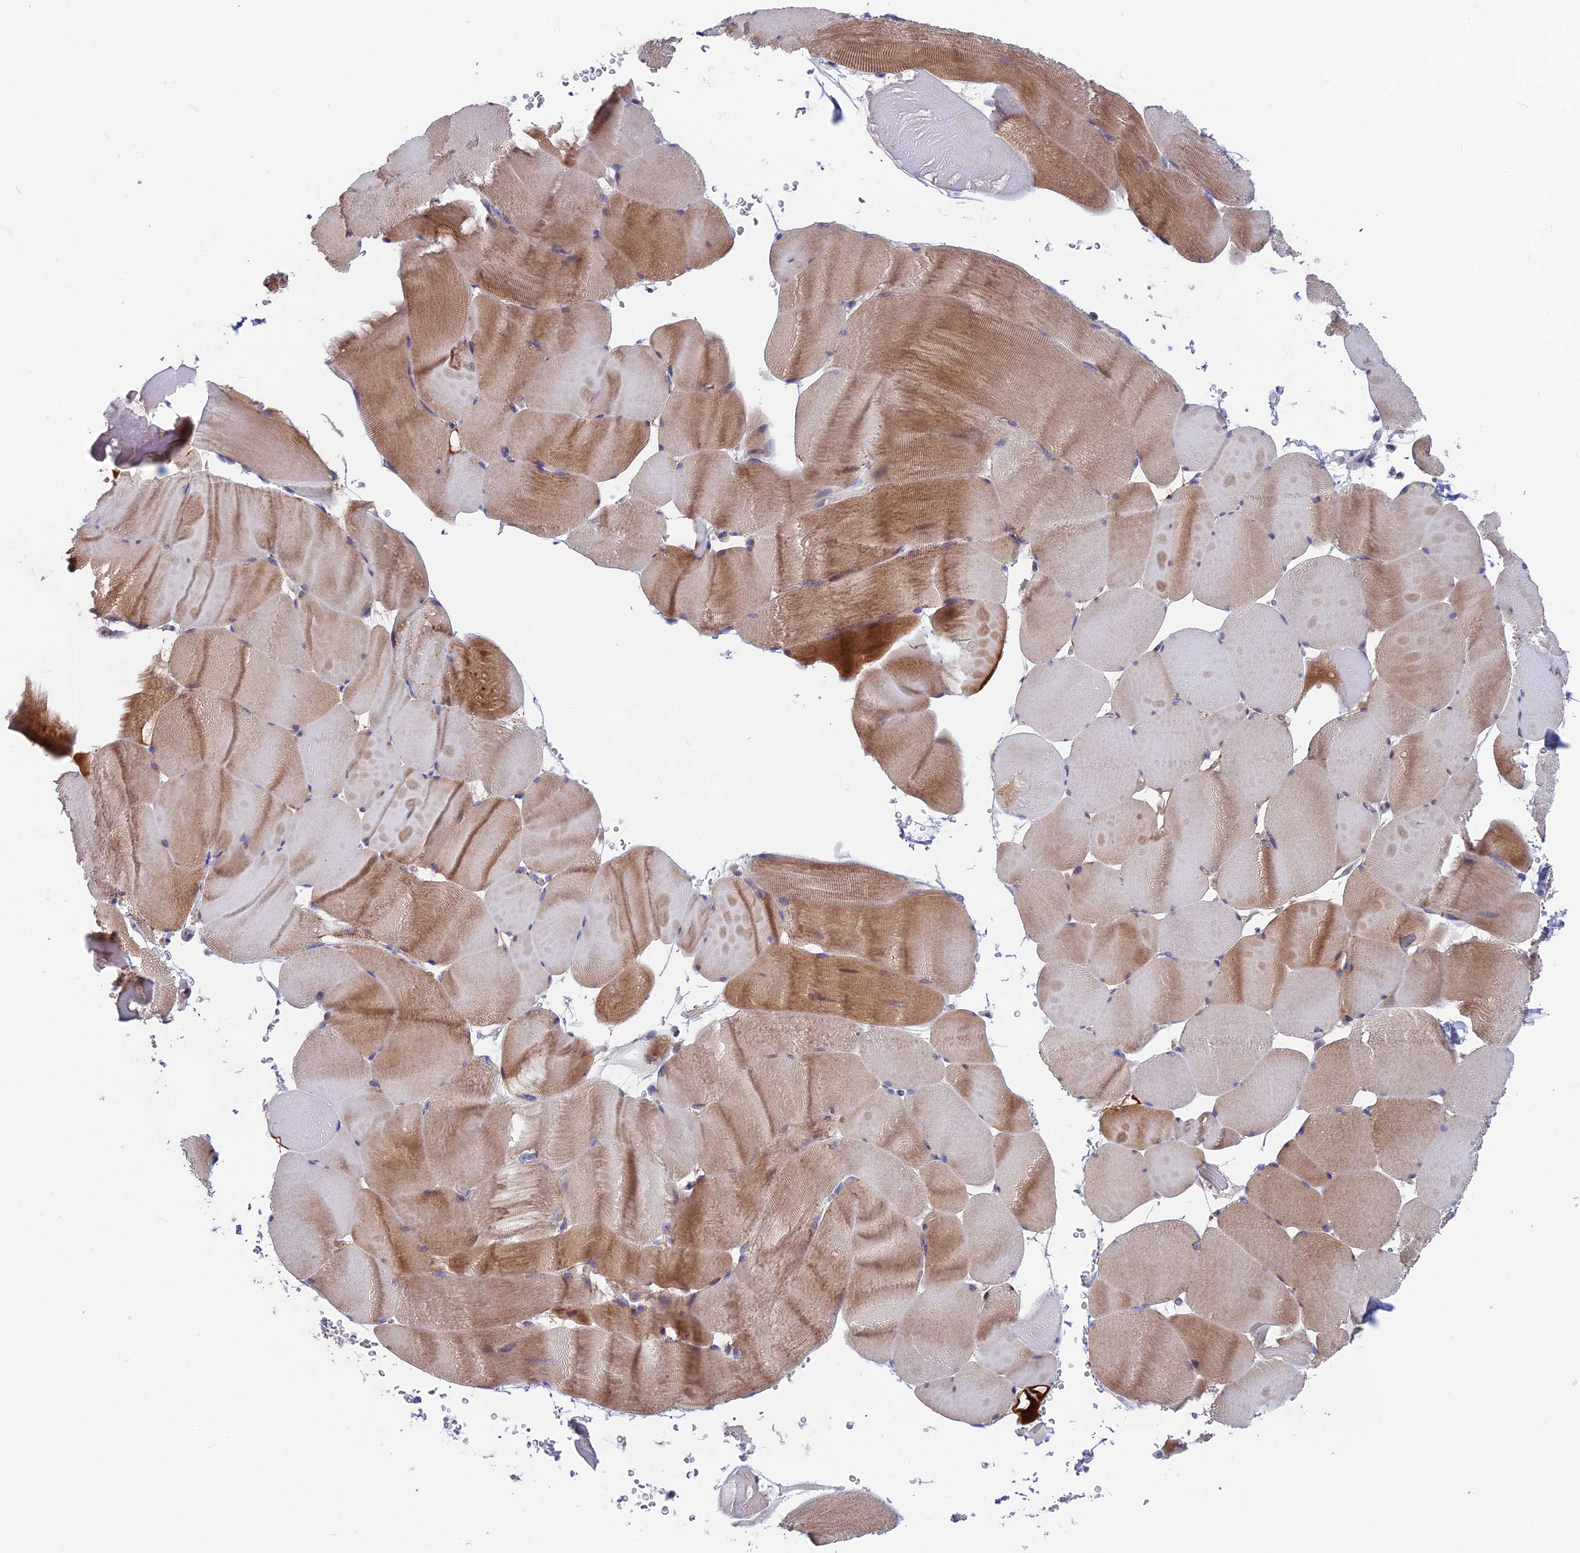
{"staining": {"intensity": "moderate", "quantity": "25%-75%", "location": "cytoplasmic/membranous"}, "tissue": "skeletal muscle", "cell_type": "Myocytes", "image_type": "normal", "snomed": [{"axis": "morphology", "description": "Normal tissue, NOS"}, {"axis": "topography", "description": "Skeletal muscle"}], "caption": "Protein staining demonstrates moderate cytoplasmic/membranous staining in approximately 25%-75% of myocytes in benign skeletal muscle. Ihc stains the protein of interest in brown and the nuclei are stained blue.", "gene": "CS", "patient": {"sex": "male", "age": 62}}